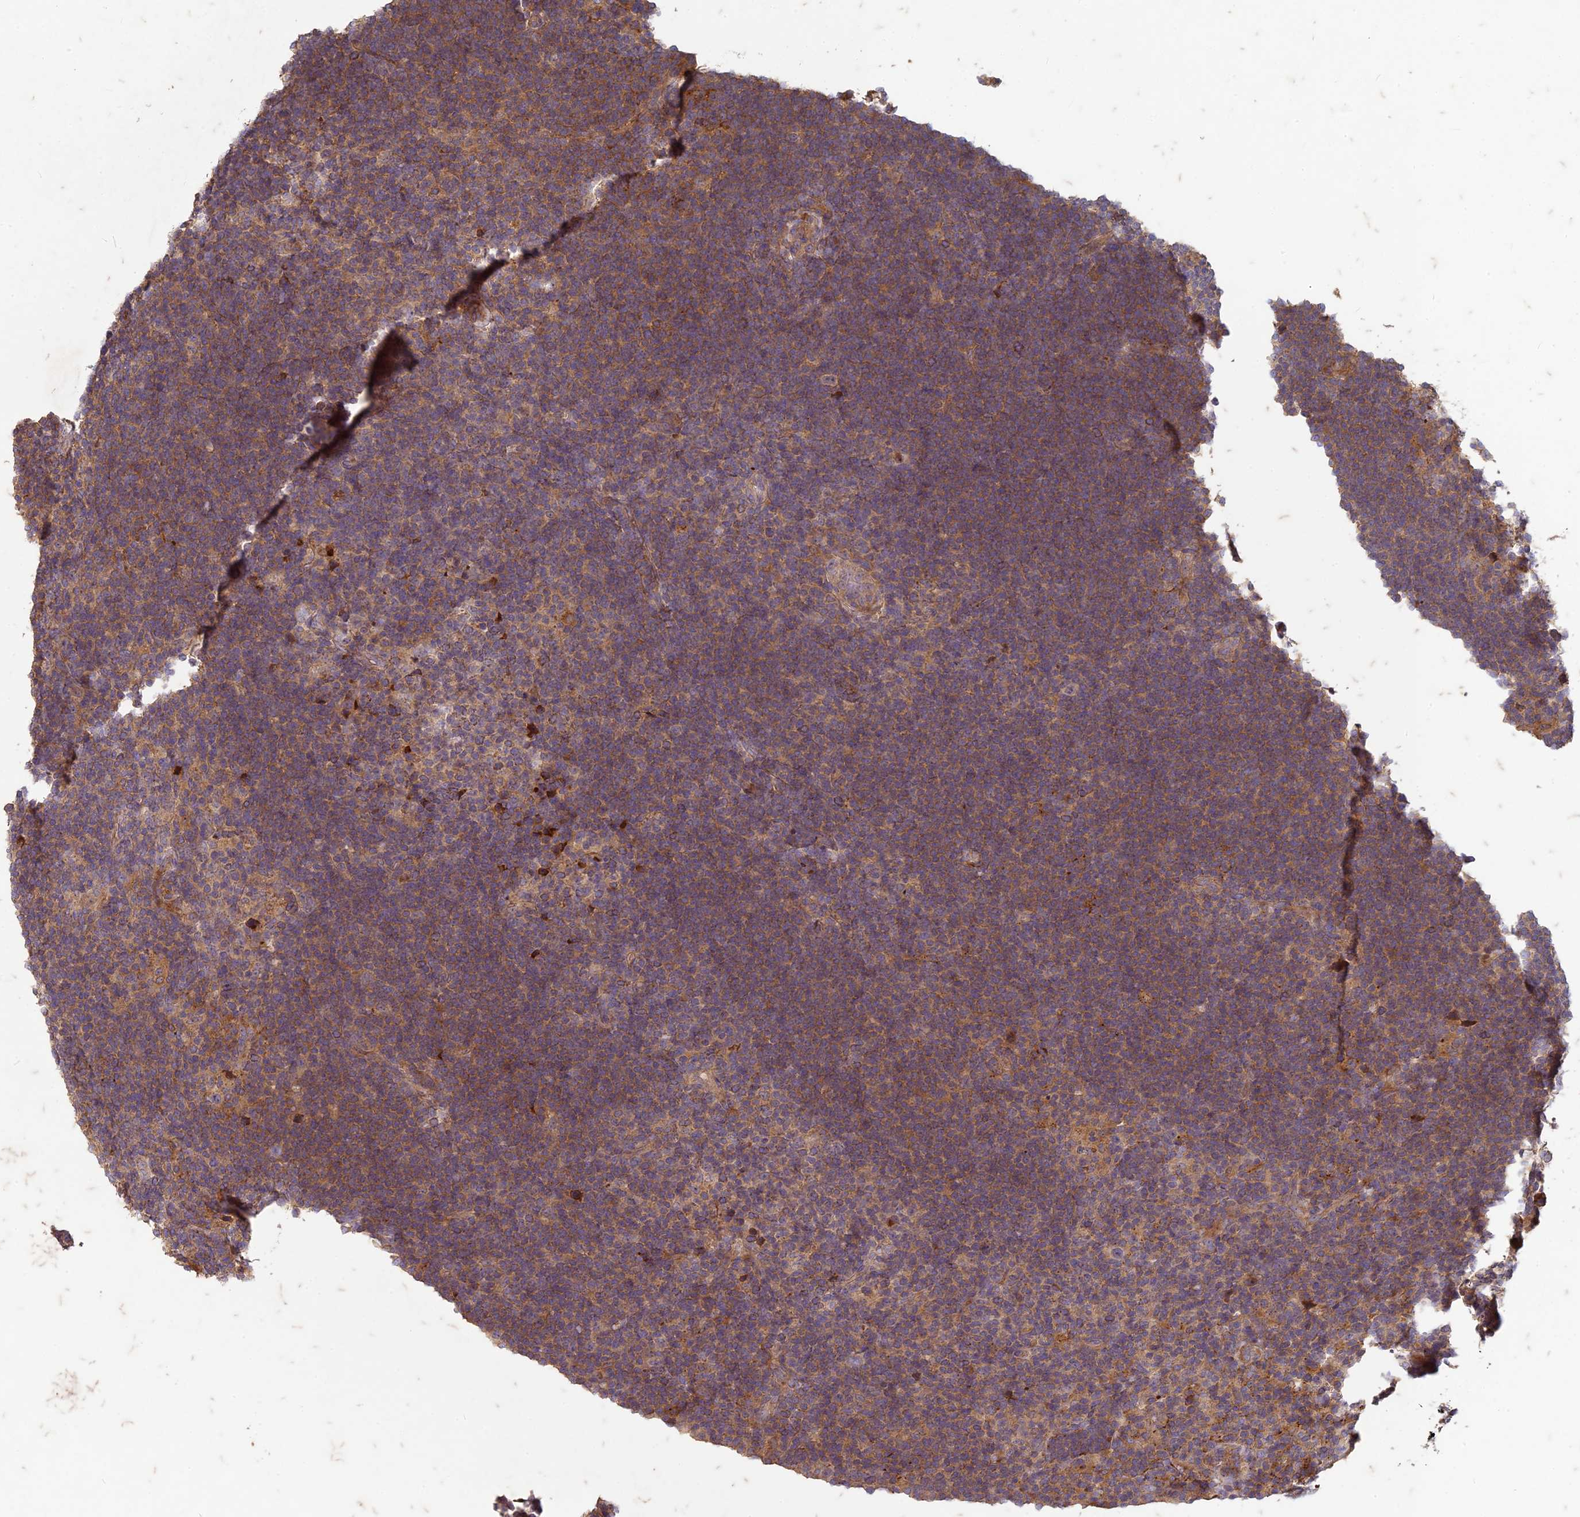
{"staining": {"intensity": "weak", "quantity": "<25%", "location": "cytoplasmic/membranous"}, "tissue": "lymphoma", "cell_type": "Tumor cells", "image_type": "cancer", "snomed": [{"axis": "morphology", "description": "Hodgkin's disease, NOS"}, {"axis": "topography", "description": "Lymph node"}], "caption": "High power microscopy micrograph of an immunohistochemistry image of lymphoma, revealing no significant positivity in tumor cells.", "gene": "TCF25", "patient": {"sex": "female", "age": 57}}